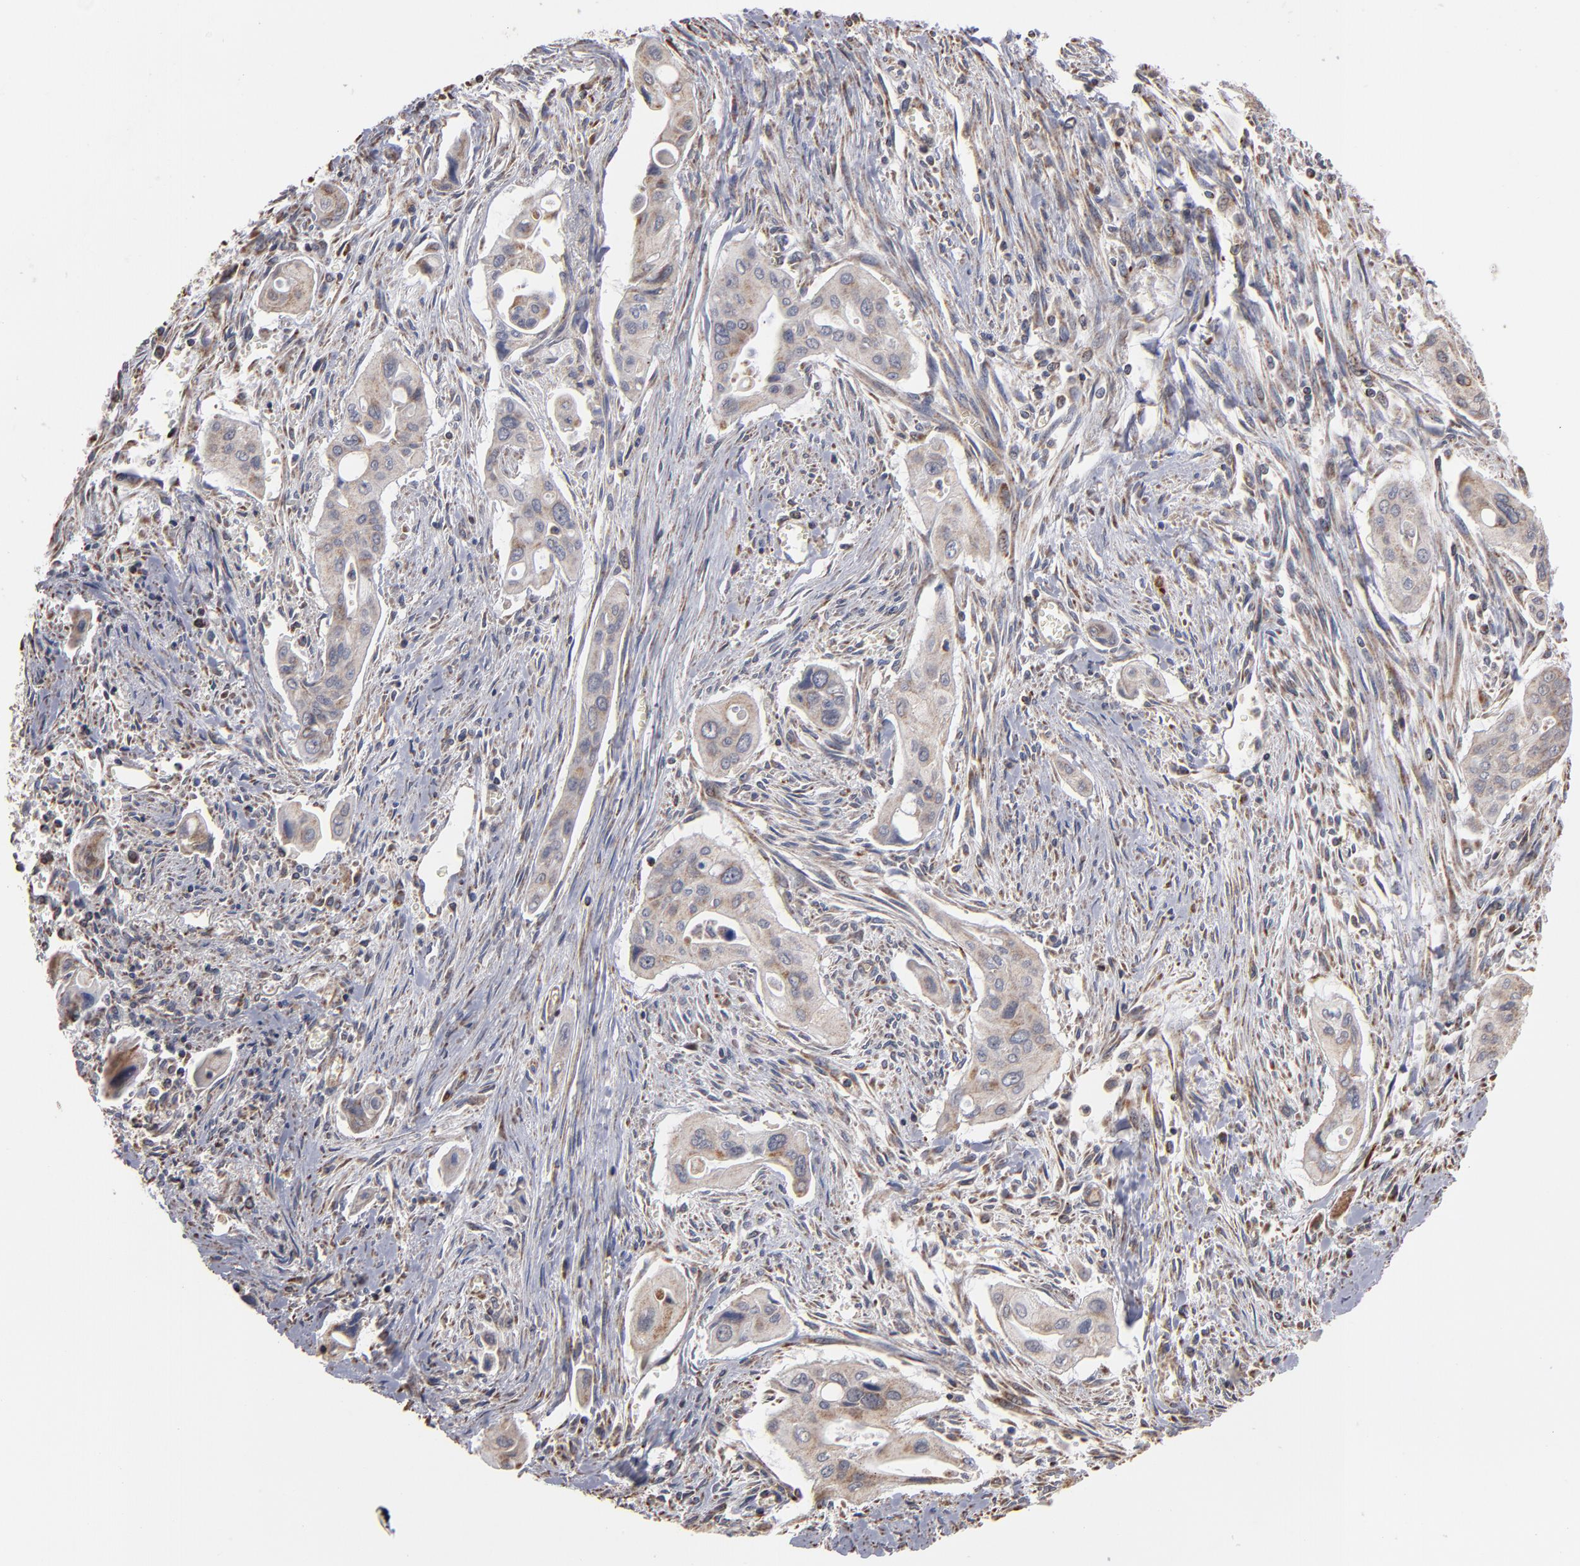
{"staining": {"intensity": "weak", "quantity": ">75%", "location": "cytoplasmic/membranous"}, "tissue": "pancreatic cancer", "cell_type": "Tumor cells", "image_type": "cancer", "snomed": [{"axis": "morphology", "description": "Adenocarcinoma, NOS"}, {"axis": "topography", "description": "Pancreas"}], "caption": "Brown immunohistochemical staining in human adenocarcinoma (pancreatic) exhibits weak cytoplasmic/membranous expression in about >75% of tumor cells. Immunohistochemistry stains the protein in brown and the nuclei are stained blue.", "gene": "MIPOL1", "patient": {"sex": "male", "age": 77}}